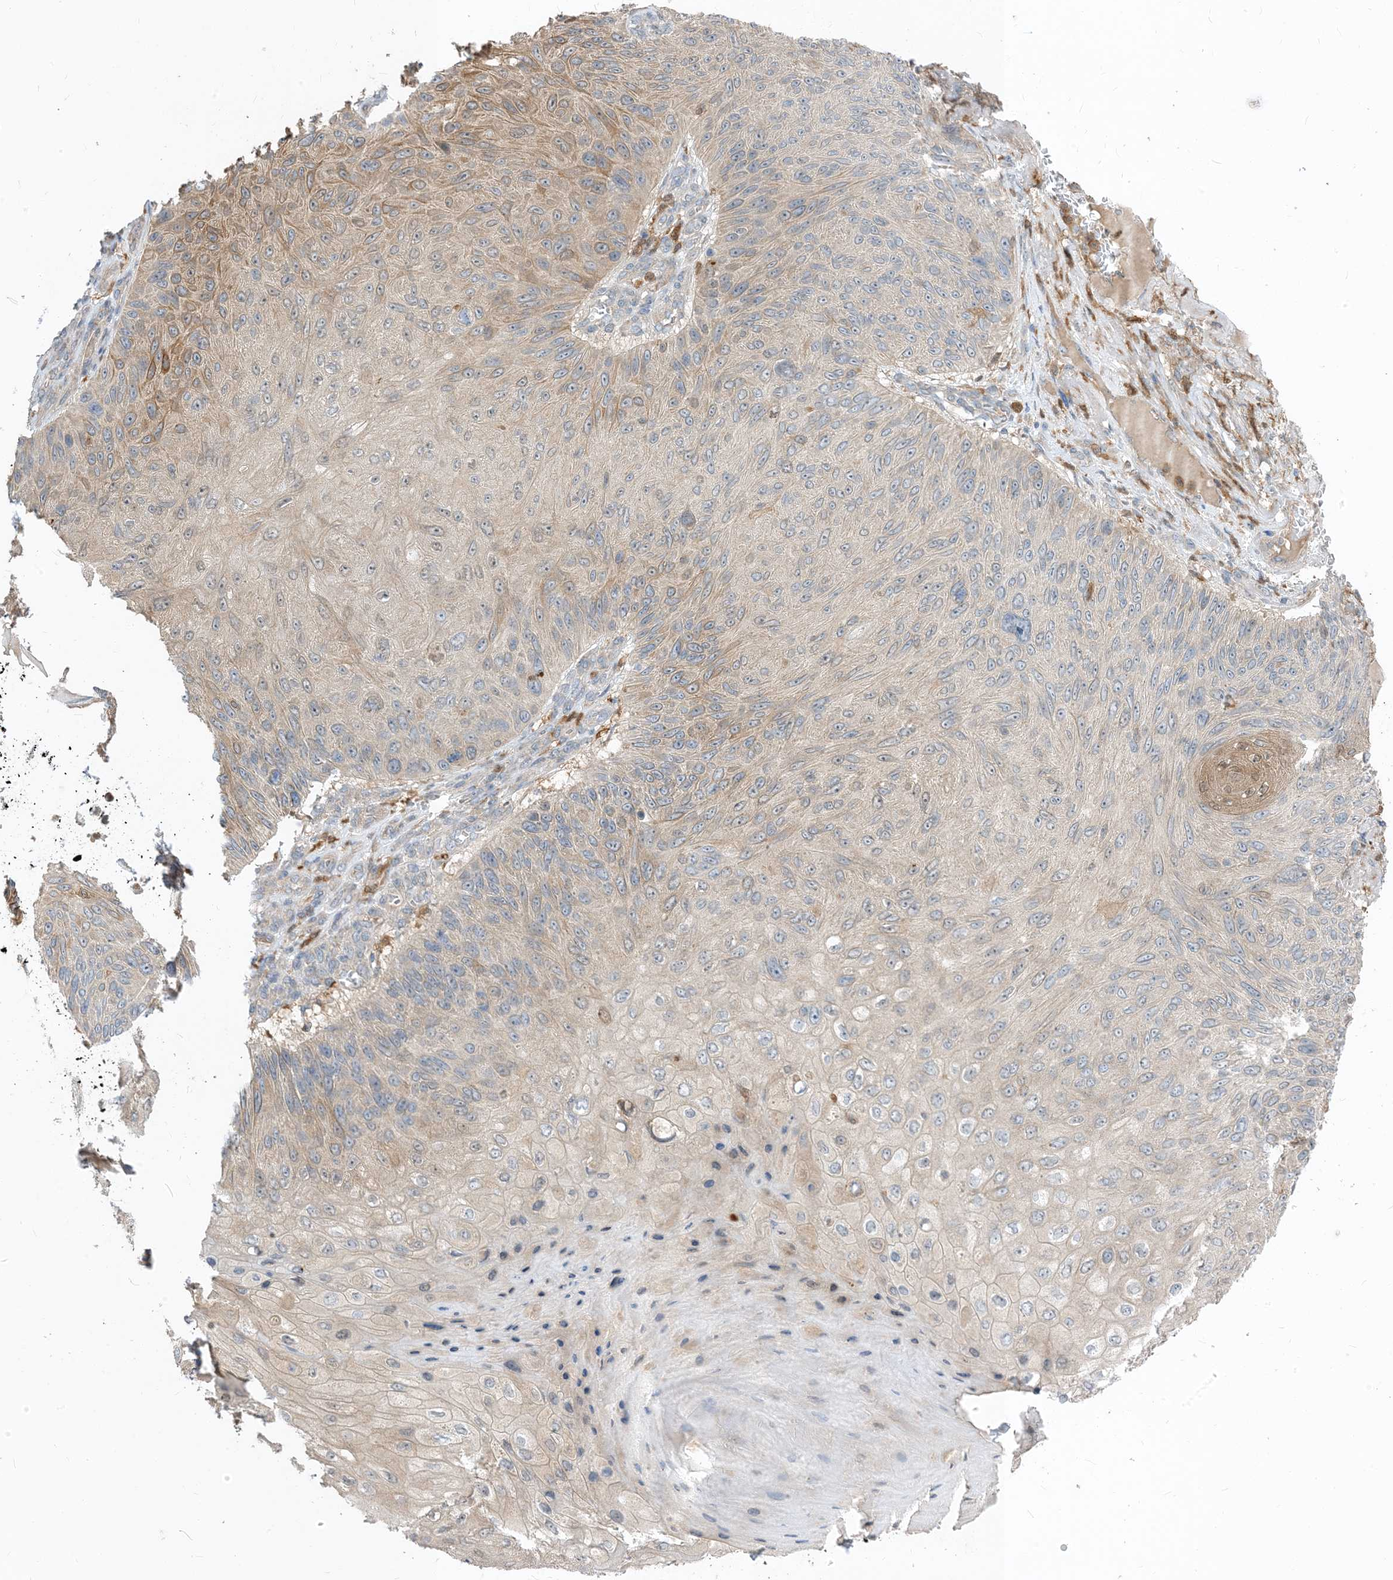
{"staining": {"intensity": "weak", "quantity": "25%-75%", "location": "cytoplasmic/membranous"}, "tissue": "skin cancer", "cell_type": "Tumor cells", "image_type": "cancer", "snomed": [{"axis": "morphology", "description": "Squamous cell carcinoma, NOS"}, {"axis": "topography", "description": "Skin"}], "caption": "Protein staining demonstrates weak cytoplasmic/membranous positivity in approximately 25%-75% of tumor cells in skin squamous cell carcinoma.", "gene": "NAGK", "patient": {"sex": "female", "age": 88}}